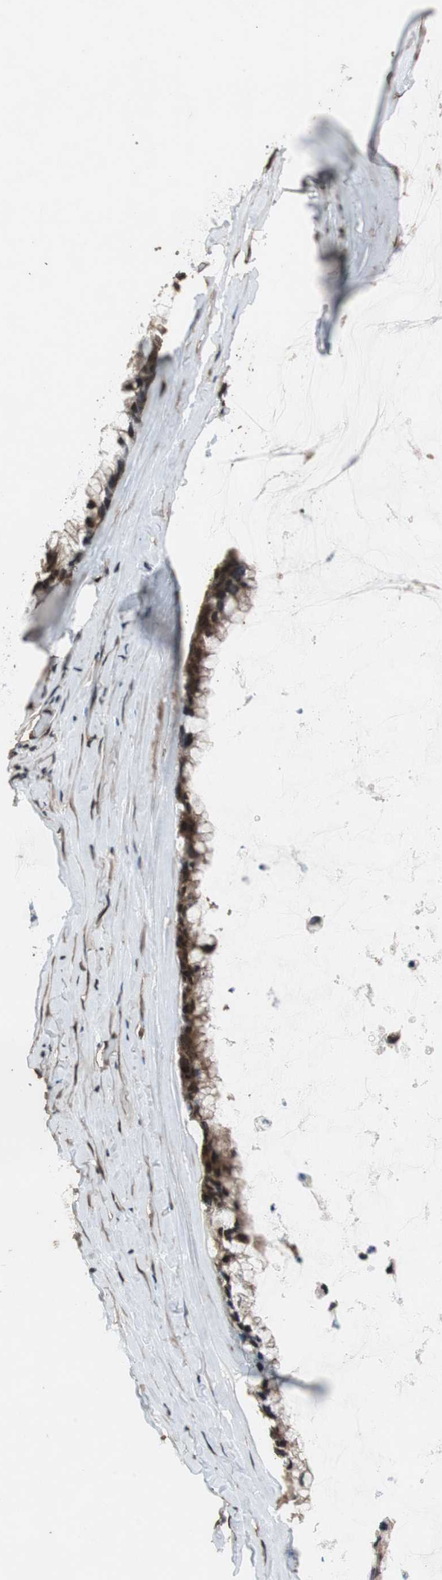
{"staining": {"intensity": "strong", "quantity": ">75%", "location": "cytoplasmic/membranous,nuclear"}, "tissue": "ovarian cancer", "cell_type": "Tumor cells", "image_type": "cancer", "snomed": [{"axis": "morphology", "description": "Cystadenocarcinoma, mucinous, NOS"}, {"axis": "topography", "description": "Ovary"}], "caption": "Immunohistochemistry of human mucinous cystadenocarcinoma (ovarian) demonstrates high levels of strong cytoplasmic/membranous and nuclear positivity in about >75% of tumor cells. (DAB (3,3'-diaminobenzidine) IHC, brown staining for protein, blue staining for nuclei).", "gene": "ZNF18", "patient": {"sex": "female", "age": 39}}